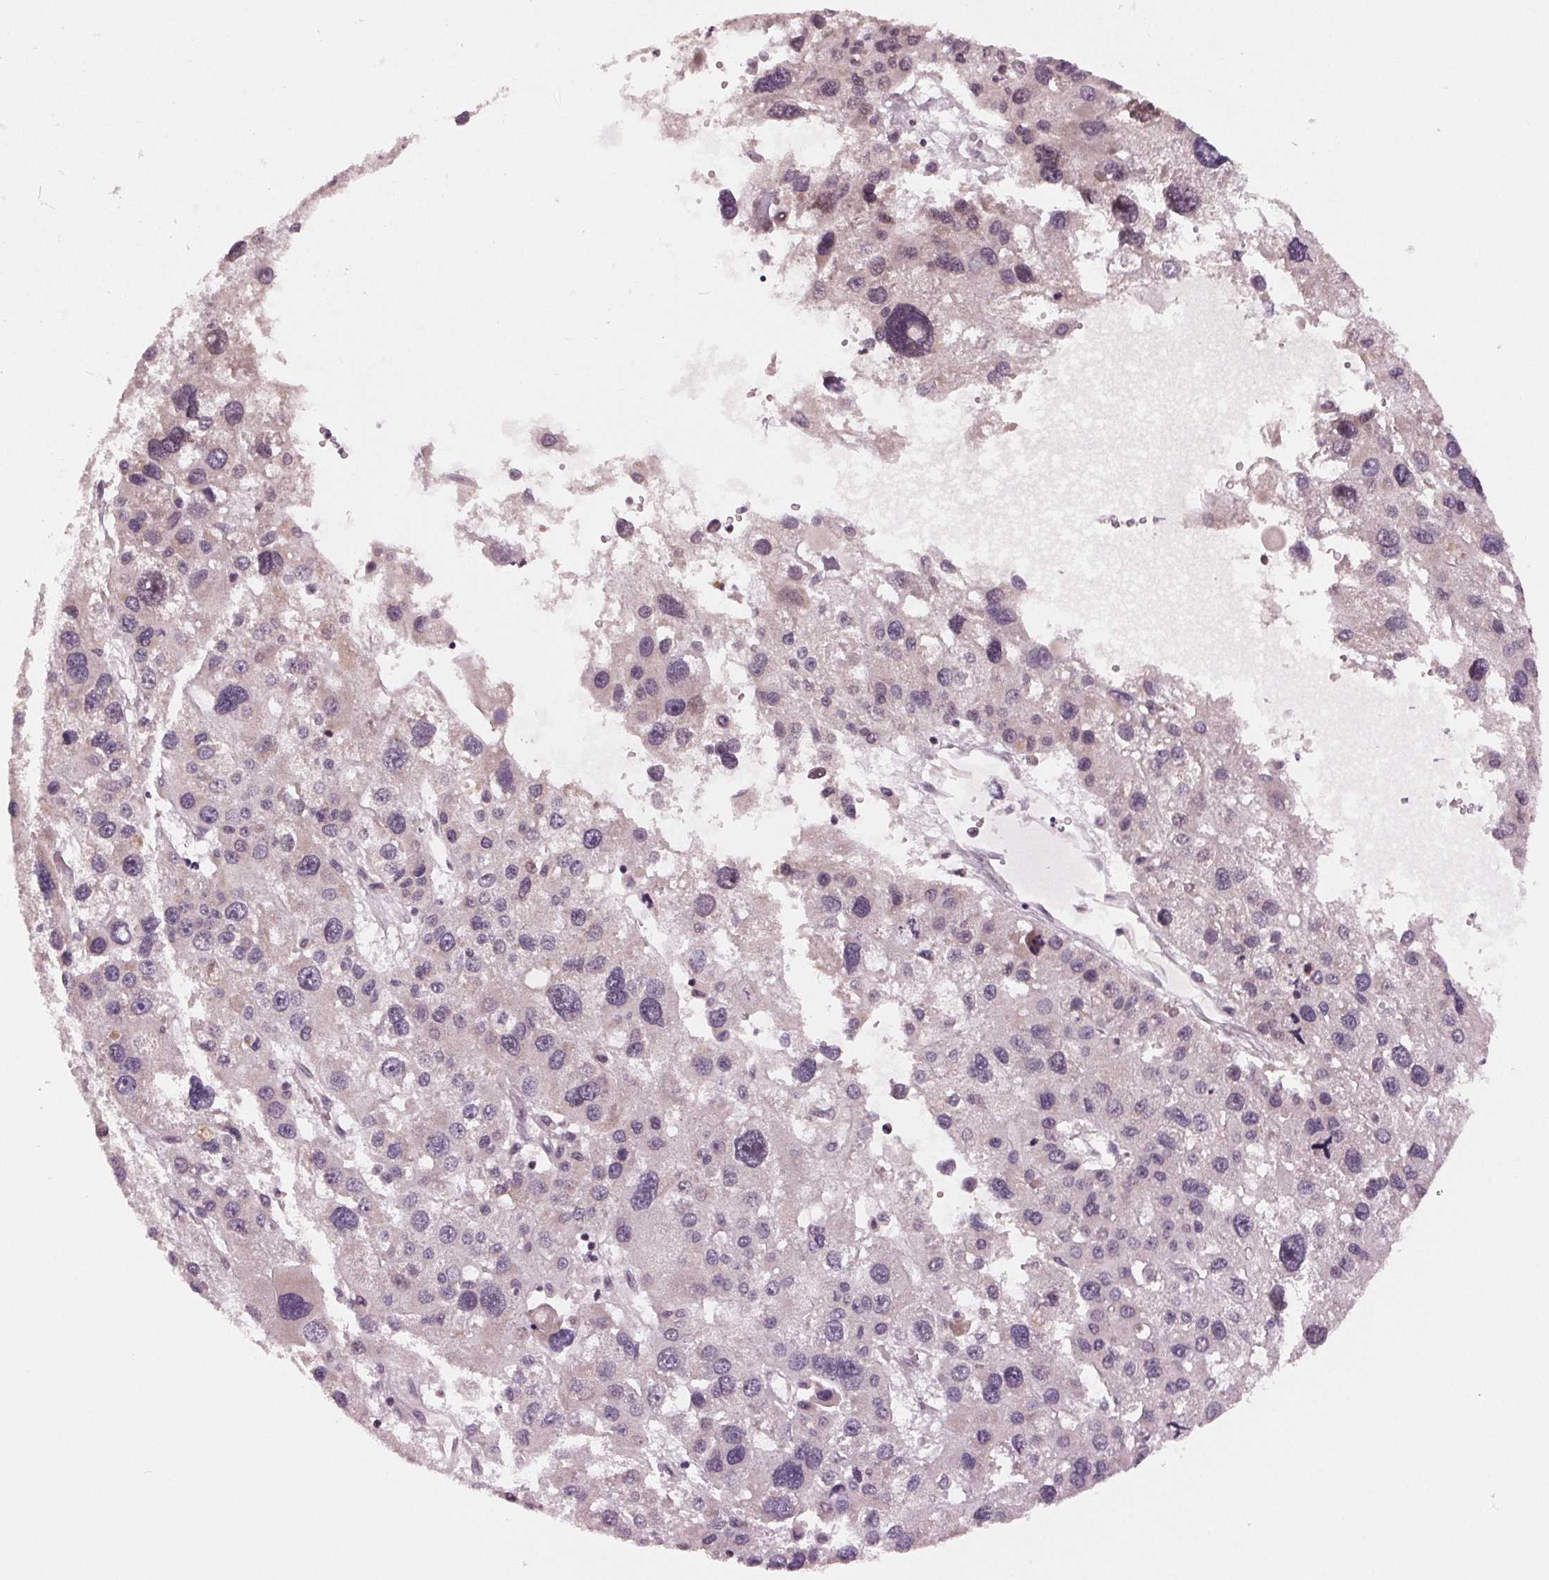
{"staining": {"intensity": "negative", "quantity": "none", "location": "none"}, "tissue": "liver cancer", "cell_type": "Tumor cells", "image_type": "cancer", "snomed": [{"axis": "morphology", "description": "Carcinoma, Hepatocellular, NOS"}, {"axis": "topography", "description": "Liver"}], "caption": "There is no significant positivity in tumor cells of liver cancer (hepatocellular carcinoma). Nuclei are stained in blue.", "gene": "STAT3", "patient": {"sex": "male", "age": 73}}